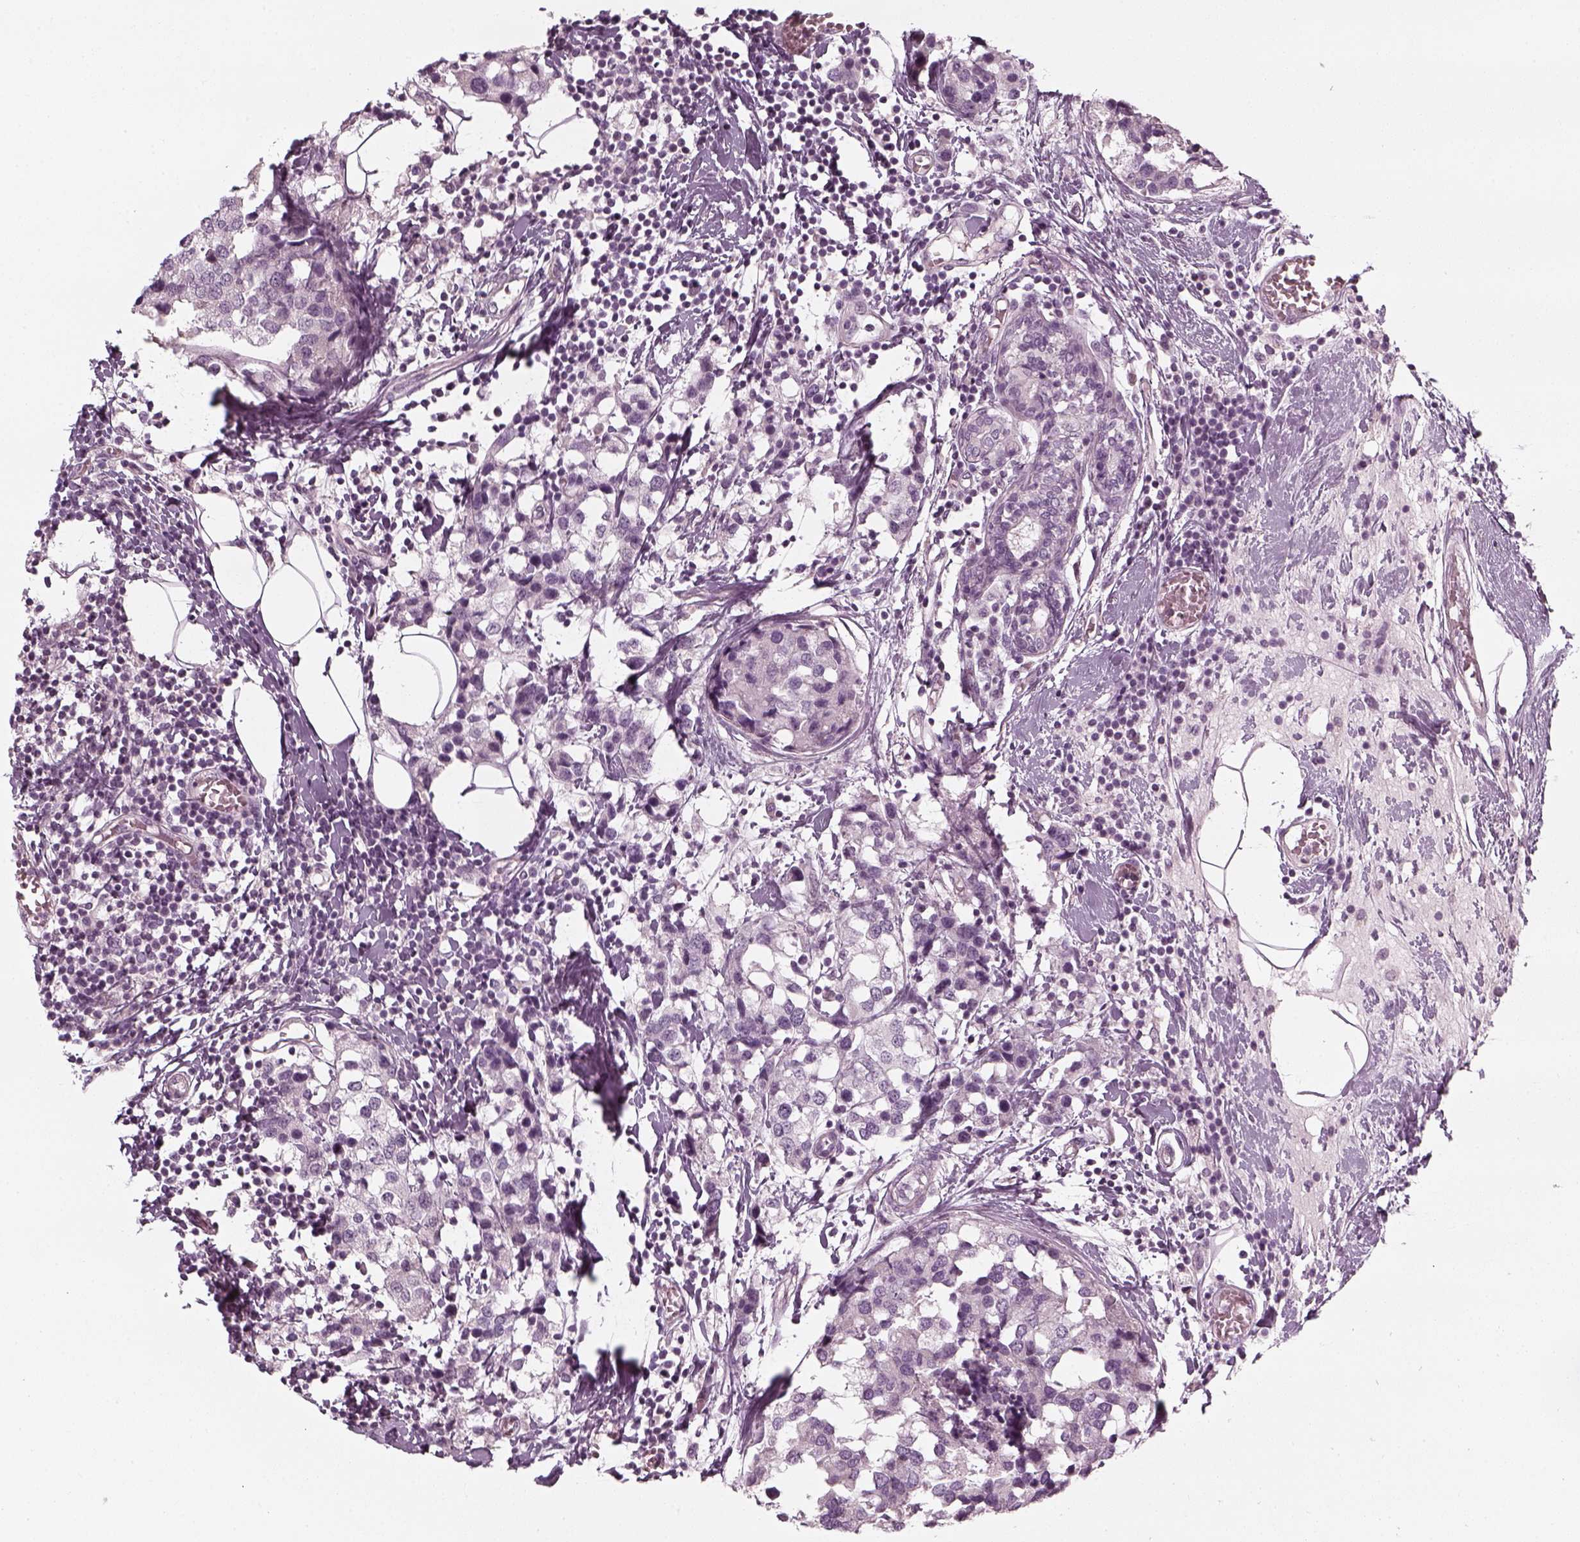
{"staining": {"intensity": "negative", "quantity": "none", "location": "none"}, "tissue": "breast cancer", "cell_type": "Tumor cells", "image_type": "cancer", "snomed": [{"axis": "morphology", "description": "Lobular carcinoma"}, {"axis": "topography", "description": "Breast"}], "caption": "The micrograph shows no staining of tumor cells in breast lobular carcinoma.", "gene": "PNMT", "patient": {"sex": "female", "age": 59}}